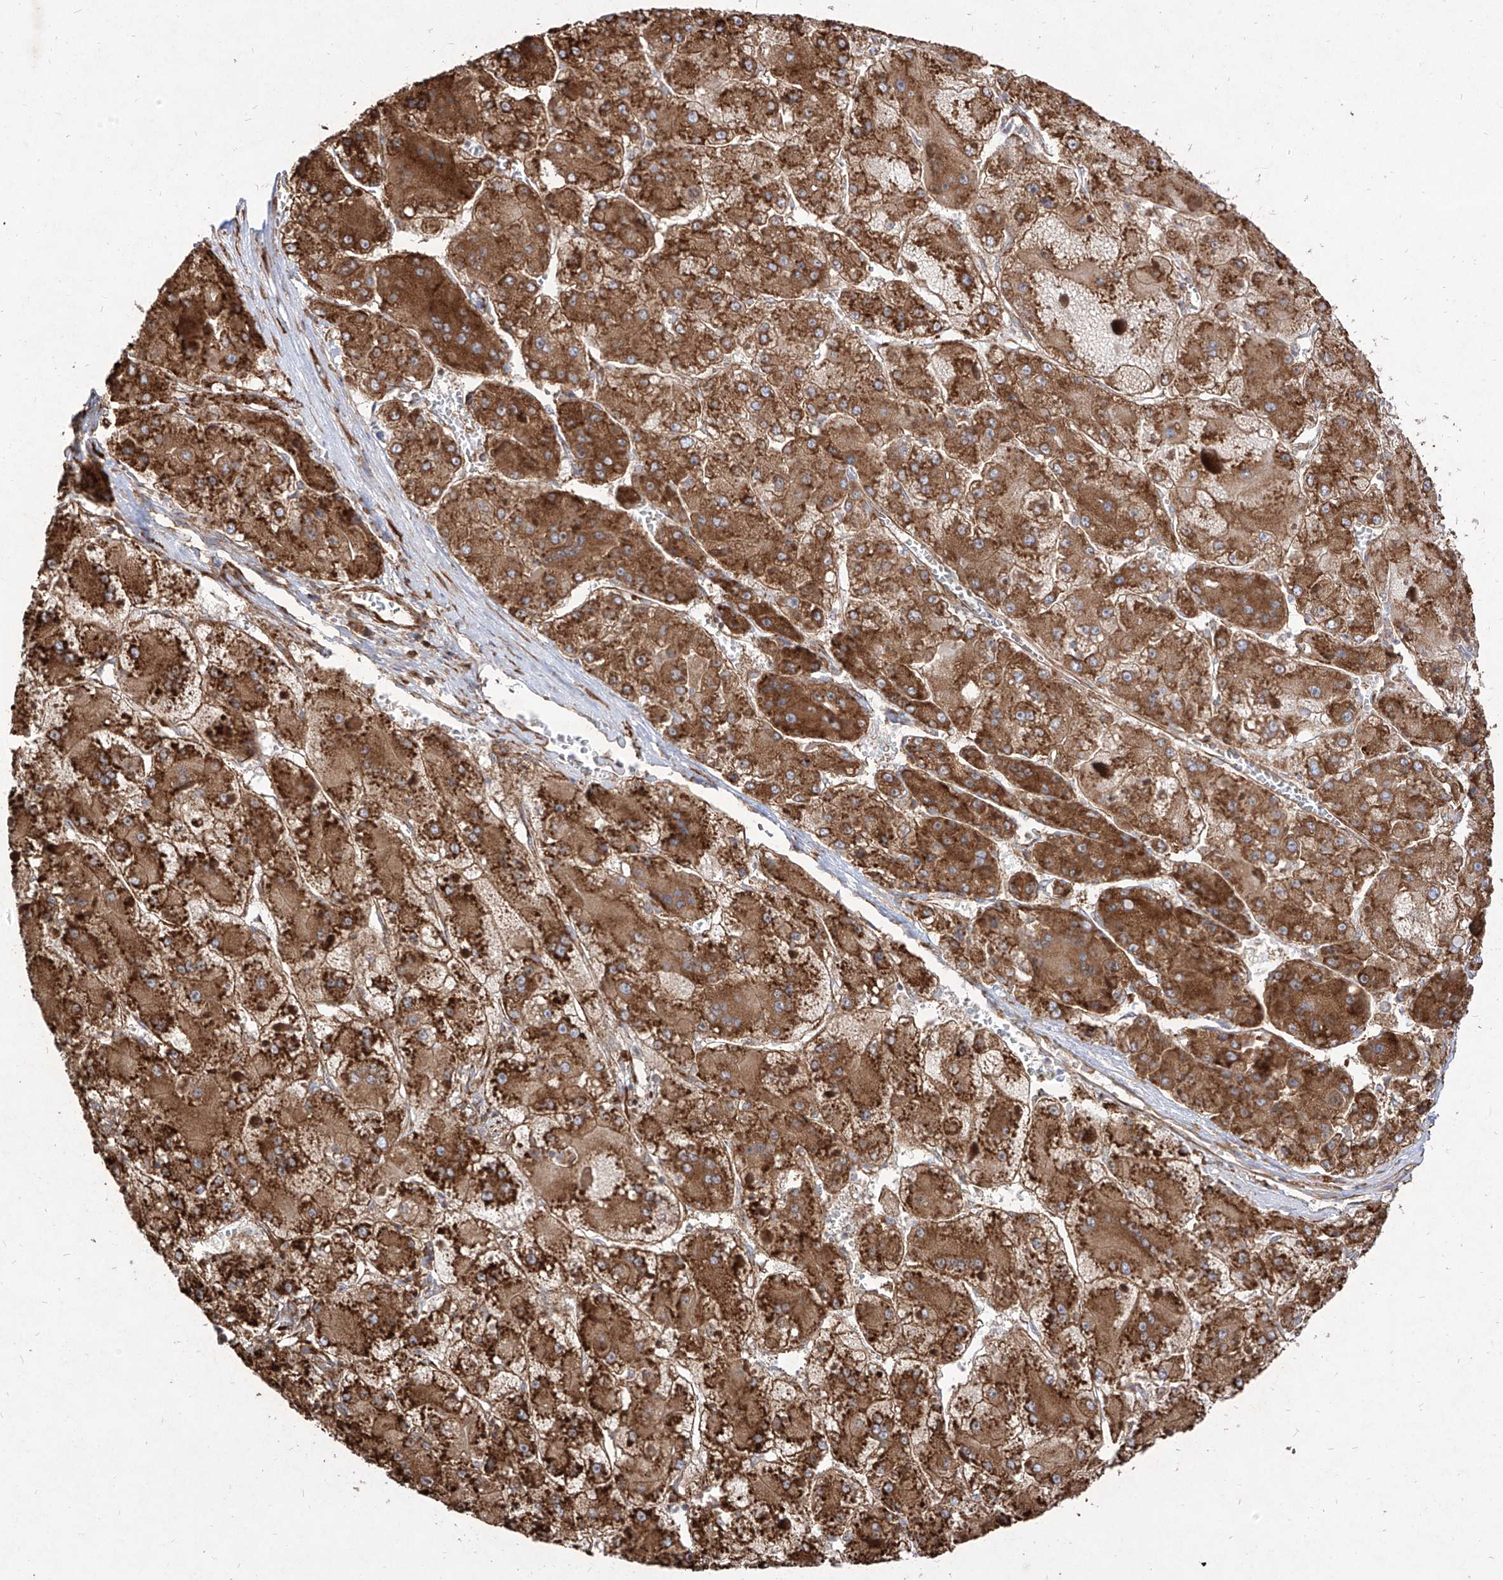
{"staining": {"intensity": "strong", "quantity": ">75%", "location": "cytoplasmic/membranous"}, "tissue": "liver cancer", "cell_type": "Tumor cells", "image_type": "cancer", "snomed": [{"axis": "morphology", "description": "Carcinoma, Hepatocellular, NOS"}, {"axis": "topography", "description": "Liver"}], "caption": "The image displays staining of liver cancer (hepatocellular carcinoma), revealing strong cytoplasmic/membranous protein expression (brown color) within tumor cells.", "gene": "RPS25", "patient": {"sex": "female", "age": 73}}